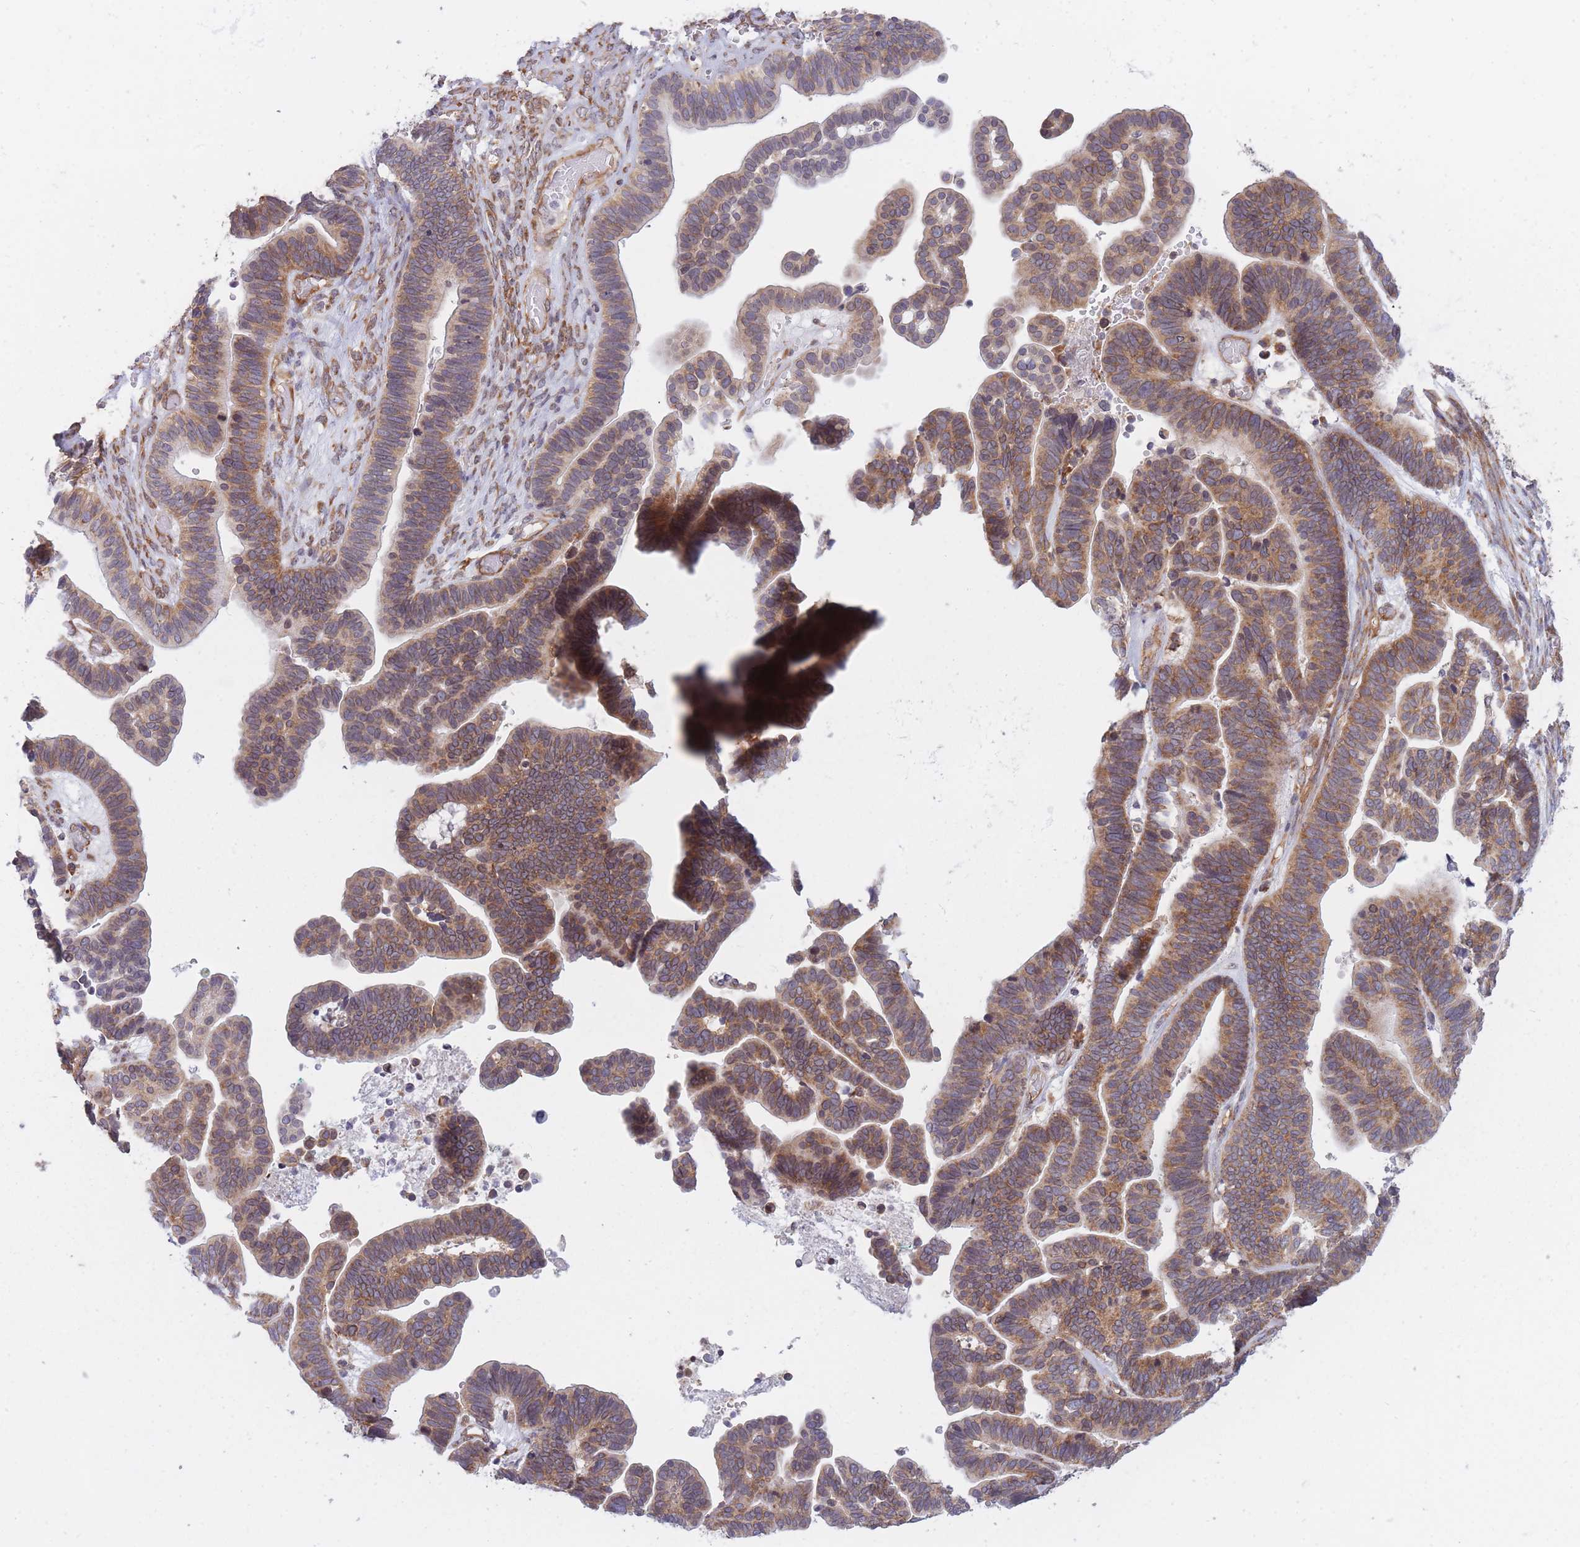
{"staining": {"intensity": "moderate", "quantity": ">75%", "location": "cytoplasmic/membranous"}, "tissue": "ovarian cancer", "cell_type": "Tumor cells", "image_type": "cancer", "snomed": [{"axis": "morphology", "description": "Cystadenocarcinoma, serous, NOS"}, {"axis": "topography", "description": "Ovary"}], "caption": "Ovarian serous cystadenocarcinoma was stained to show a protein in brown. There is medium levels of moderate cytoplasmic/membranous staining in approximately >75% of tumor cells.", "gene": "CCDC124", "patient": {"sex": "female", "age": 56}}